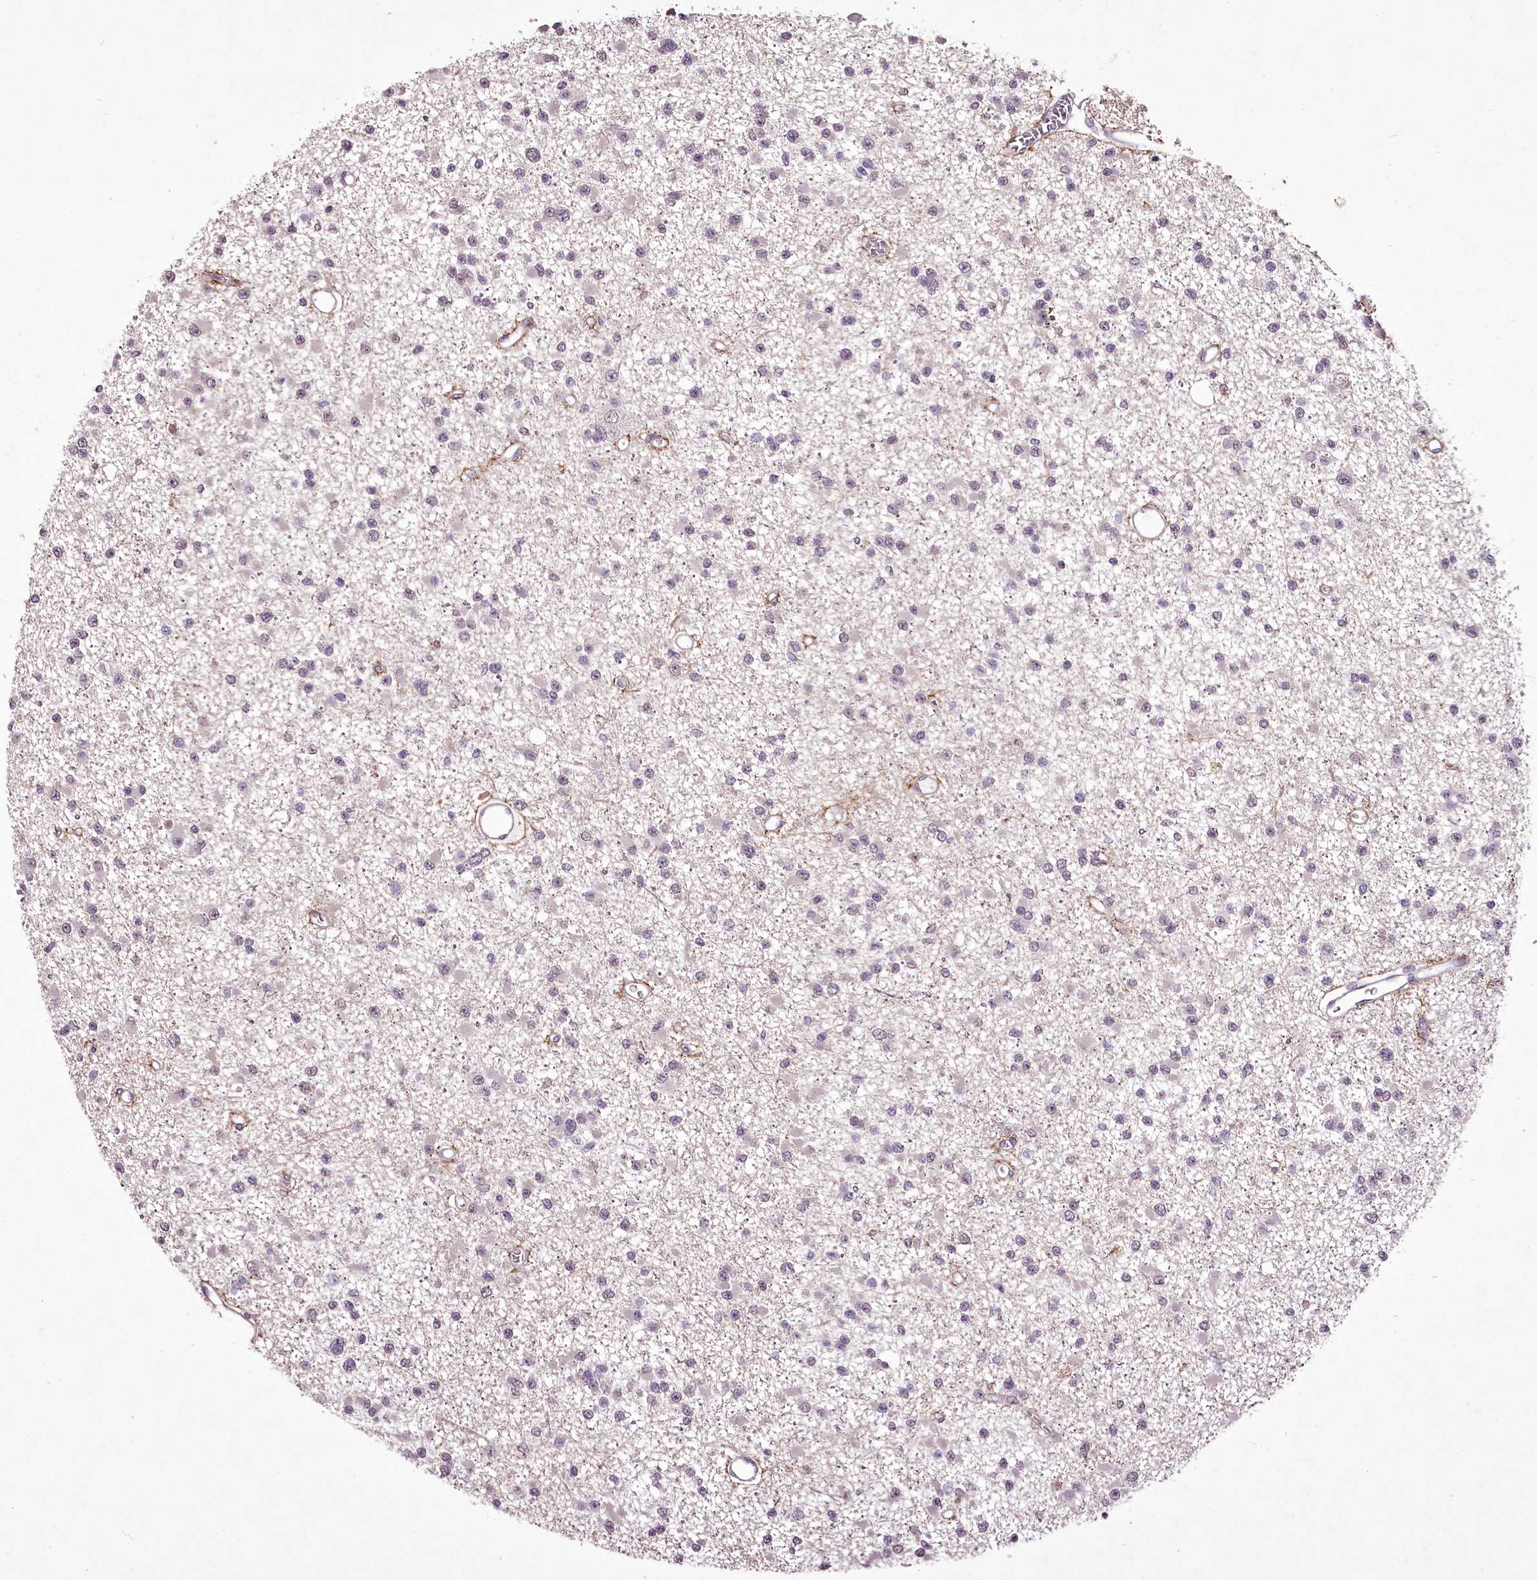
{"staining": {"intensity": "negative", "quantity": "none", "location": "none"}, "tissue": "glioma", "cell_type": "Tumor cells", "image_type": "cancer", "snomed": [{"axis": "morphology", "description": "Glioma, malignant, Low grade"}, {"axis": "topography", "description": "Brain"}], "caption": "Tumor cells are negative for brown protein staining in malignant low-grade glioma.", "gene": "C1orf56", "patient": {"sex": "female", "age": 22}}